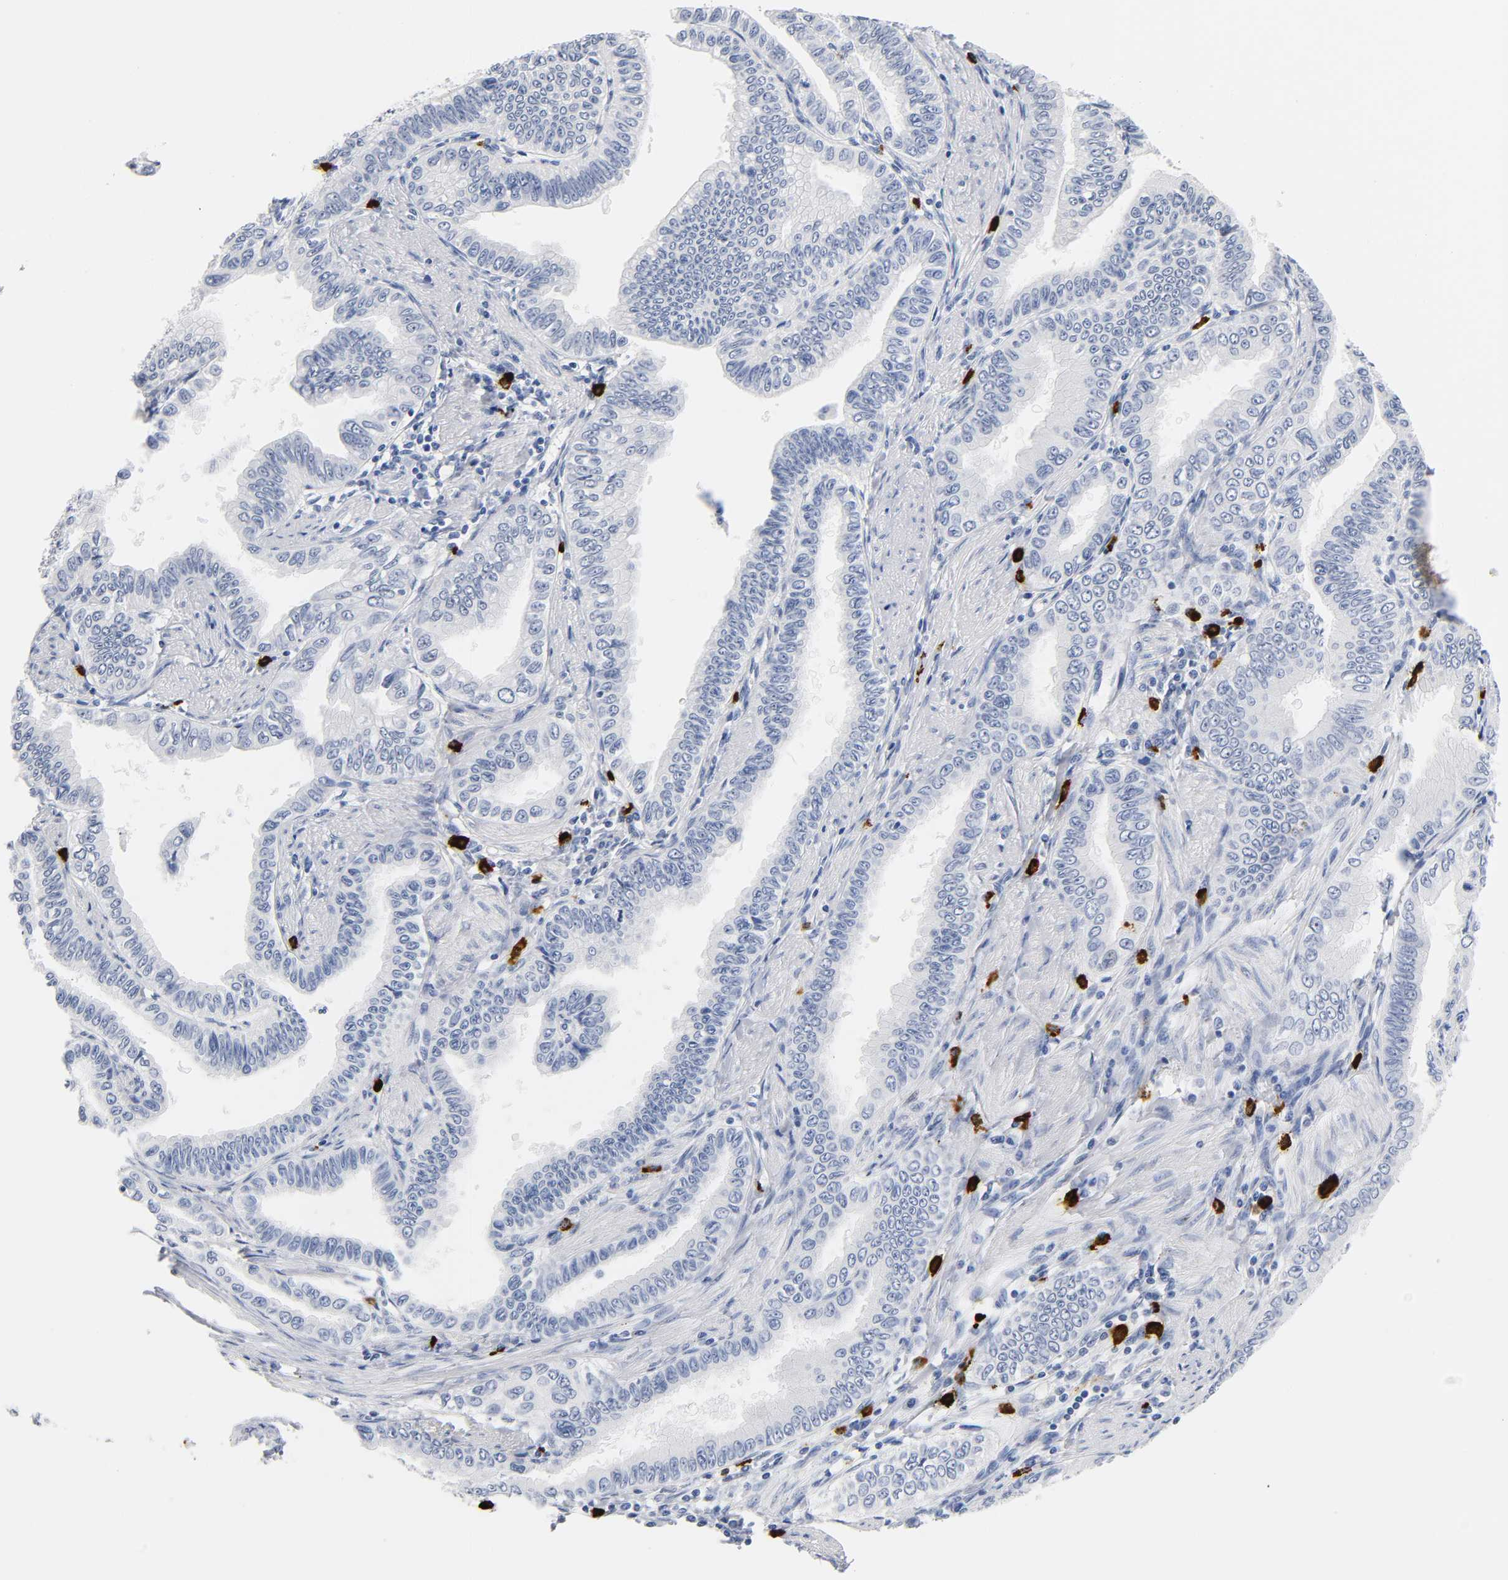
{"staining": {"intensity": "negative", "quantity": "none", "location": "none"}, "tissue": "pancreatic cancer", "cell_type": "Tumor cells", "image_type": "cancer", "snomed": [{"axis": "morphology", "description": "Normal tissue, NOS"}, {"axis": "topography", "description": "Lymph node"}], "caption": "Immunohistochemistry photomicrograph of neoplastic tissue: pancreatic cancer stained with DAB demonstrates no significant protein expression in tumor cells.", "gene": "NAB2", "patient": {"sex": "male", "age": 50}}